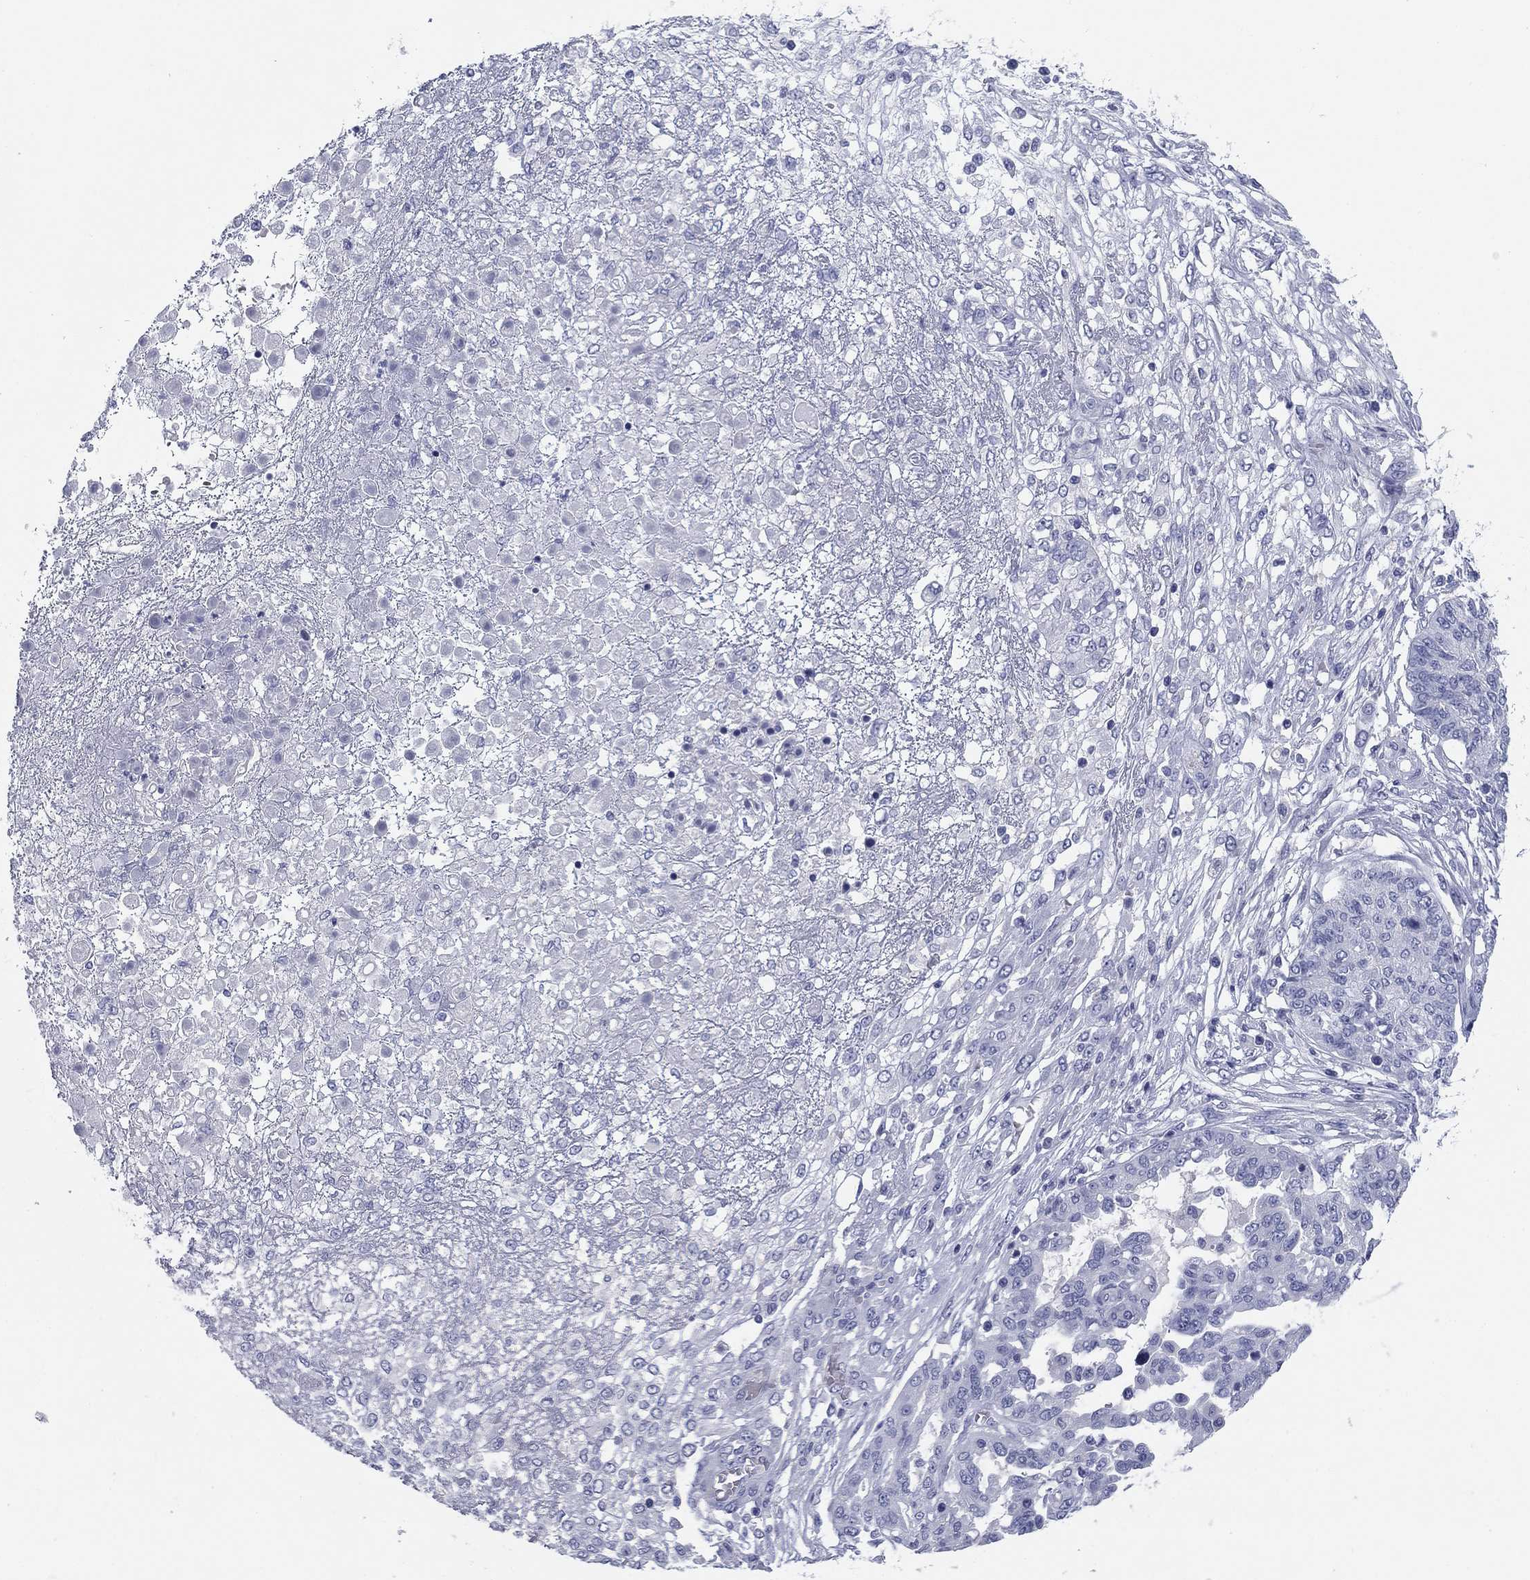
{"staining": {"intensity": "negative", "quantity": "none", "location": "none"}, "tissue": "ovarian cancer", "cell_type": "Tumor cells", "image_type": "cancer", "snomed": [{"axis": "morphology", "description": "Cystadenocarcinoma, serous, NOS"}, {"axis": "topography", "description": "Ovary"}], "caption": "Ovarian cancer (serous cystadenocarcinoma) stained for a protein using immunohistochemistry shows no expression tumor cells.", "gene": "KCNH1", "patient": {"sex": "female", "age": 67}}